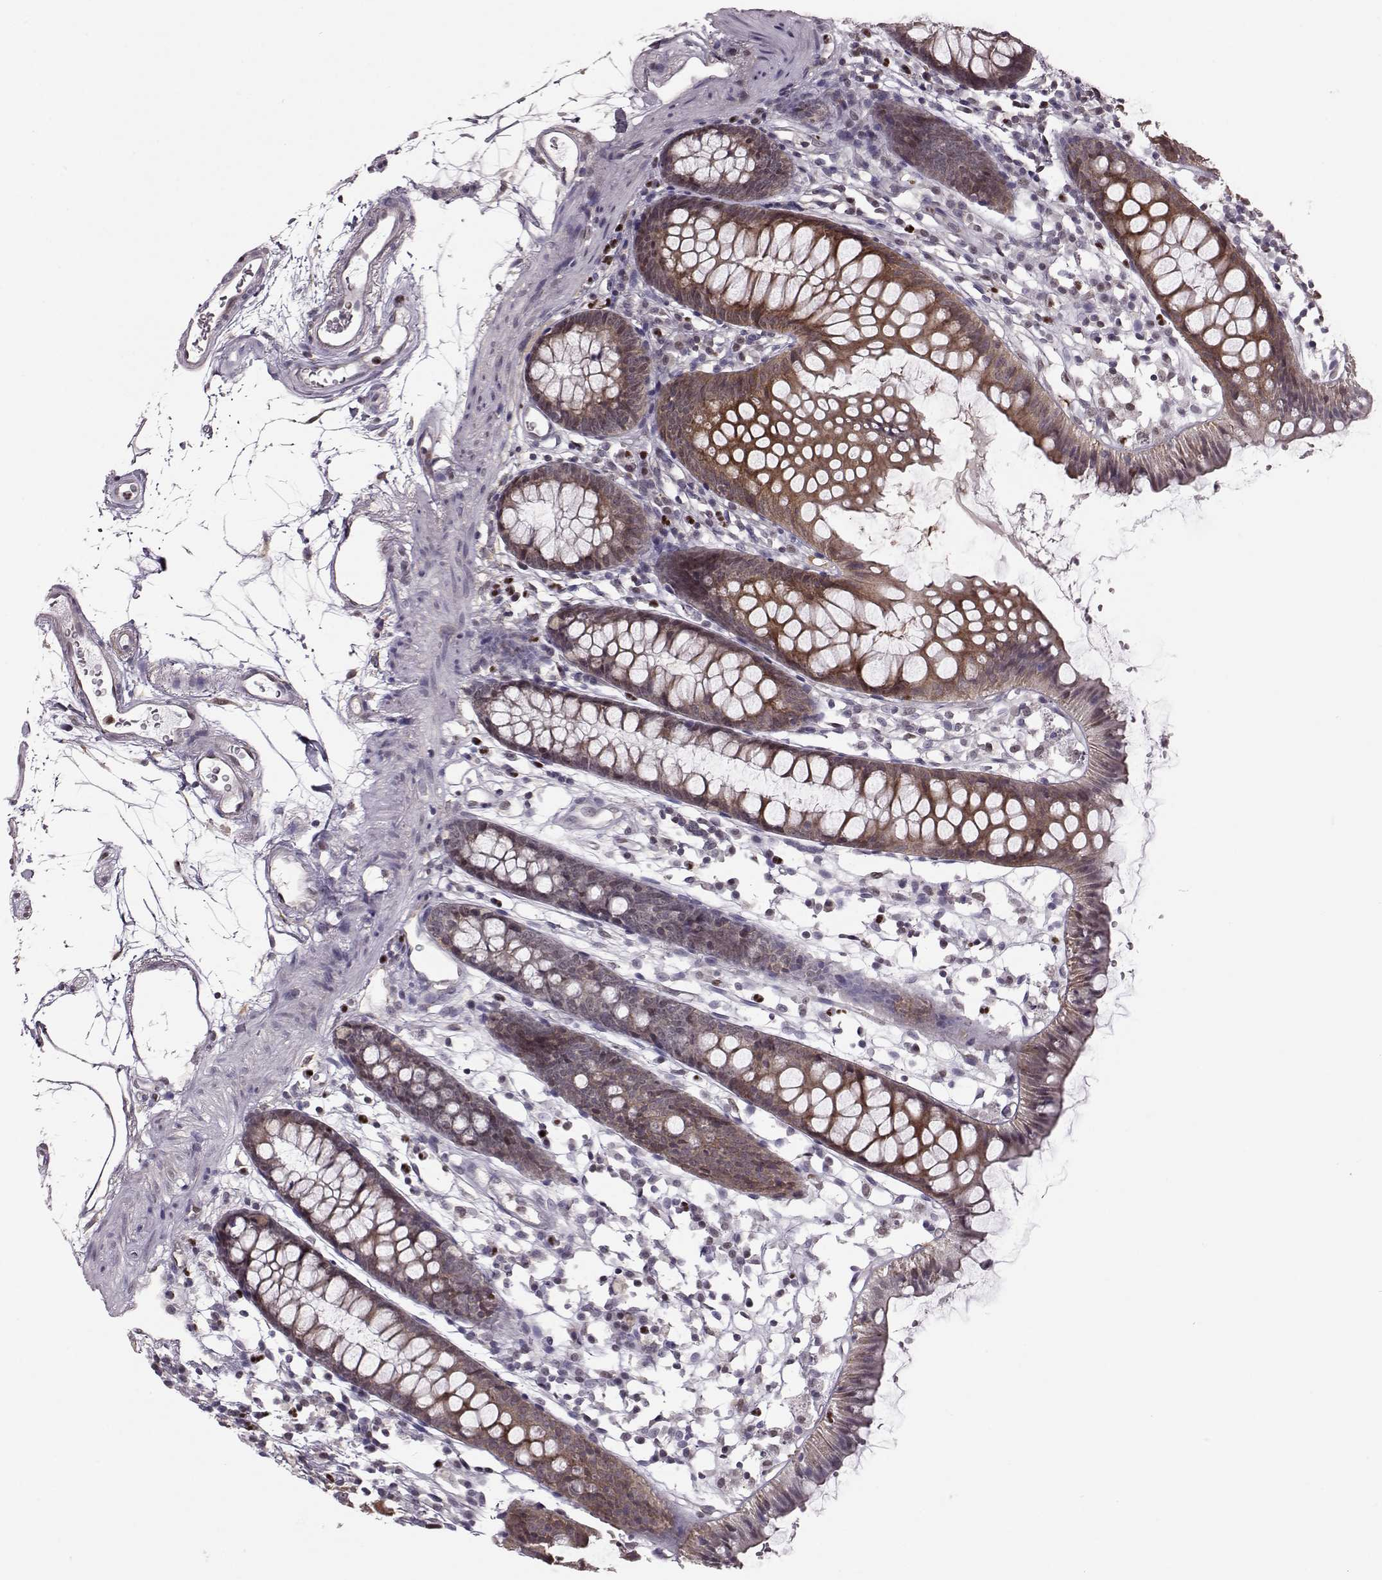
{"staining": {"intensity": "moderate", "quantity": "<25%", "location": "cytoplasmic/membranous,nuclear"}, "tissue": "colon", "cell_type": "Endothelial cells", "image_type": "normal", "snomed": [{"axis": "morphology", "description": "Normal tissue, NOS"}, {"axis": "topography", "description": "Colon"}], "caption": "Immunohistochemistry (IHC) histopathology image of unremarkable colon stained for a protein (brown), which shows low levels of moderate cytoplasmic/membranous,nuclear expression in approximately <25% of endothelial cells.", "gene": "KLF6", "patient": {"sex": "female", "age": 84}}